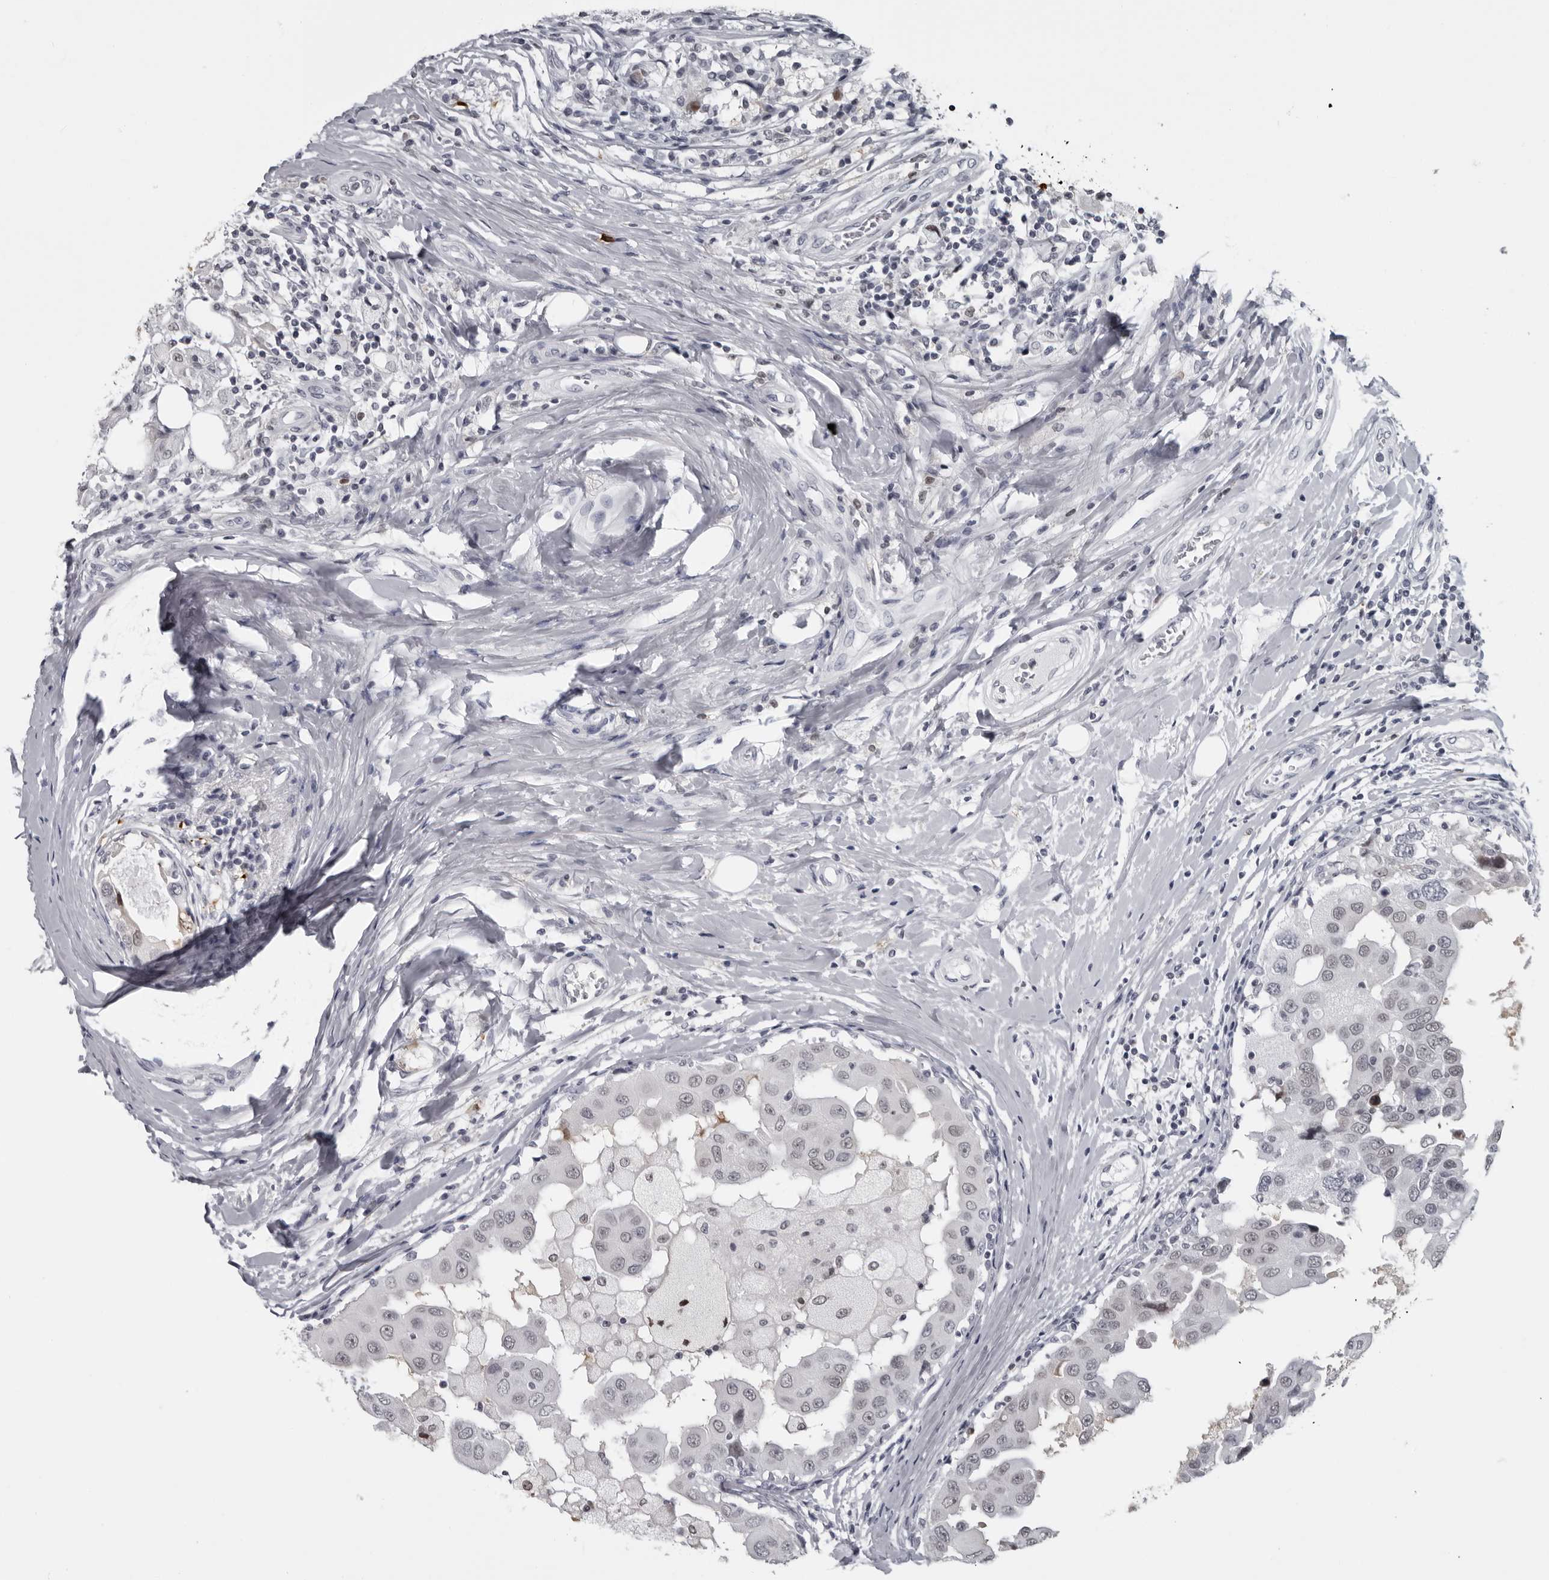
{"staining": {"intensity": "weak", "quantity": "<25%", "location": "nuclear"}, "tissue": "breast cancer", "cell_type": "Tumor cells", "image_type": "cancer", "snomed": [{"axis": "morphology", "description": "Duct carcinoma"}, {"axis": "topography", "description": "Breast"}], "caption": "An image of human intraductal carcinoma (breast) is negative for staining in tumor cells.", "gene": "LZIC", "patient": {"sex": "female", "age": 27}}